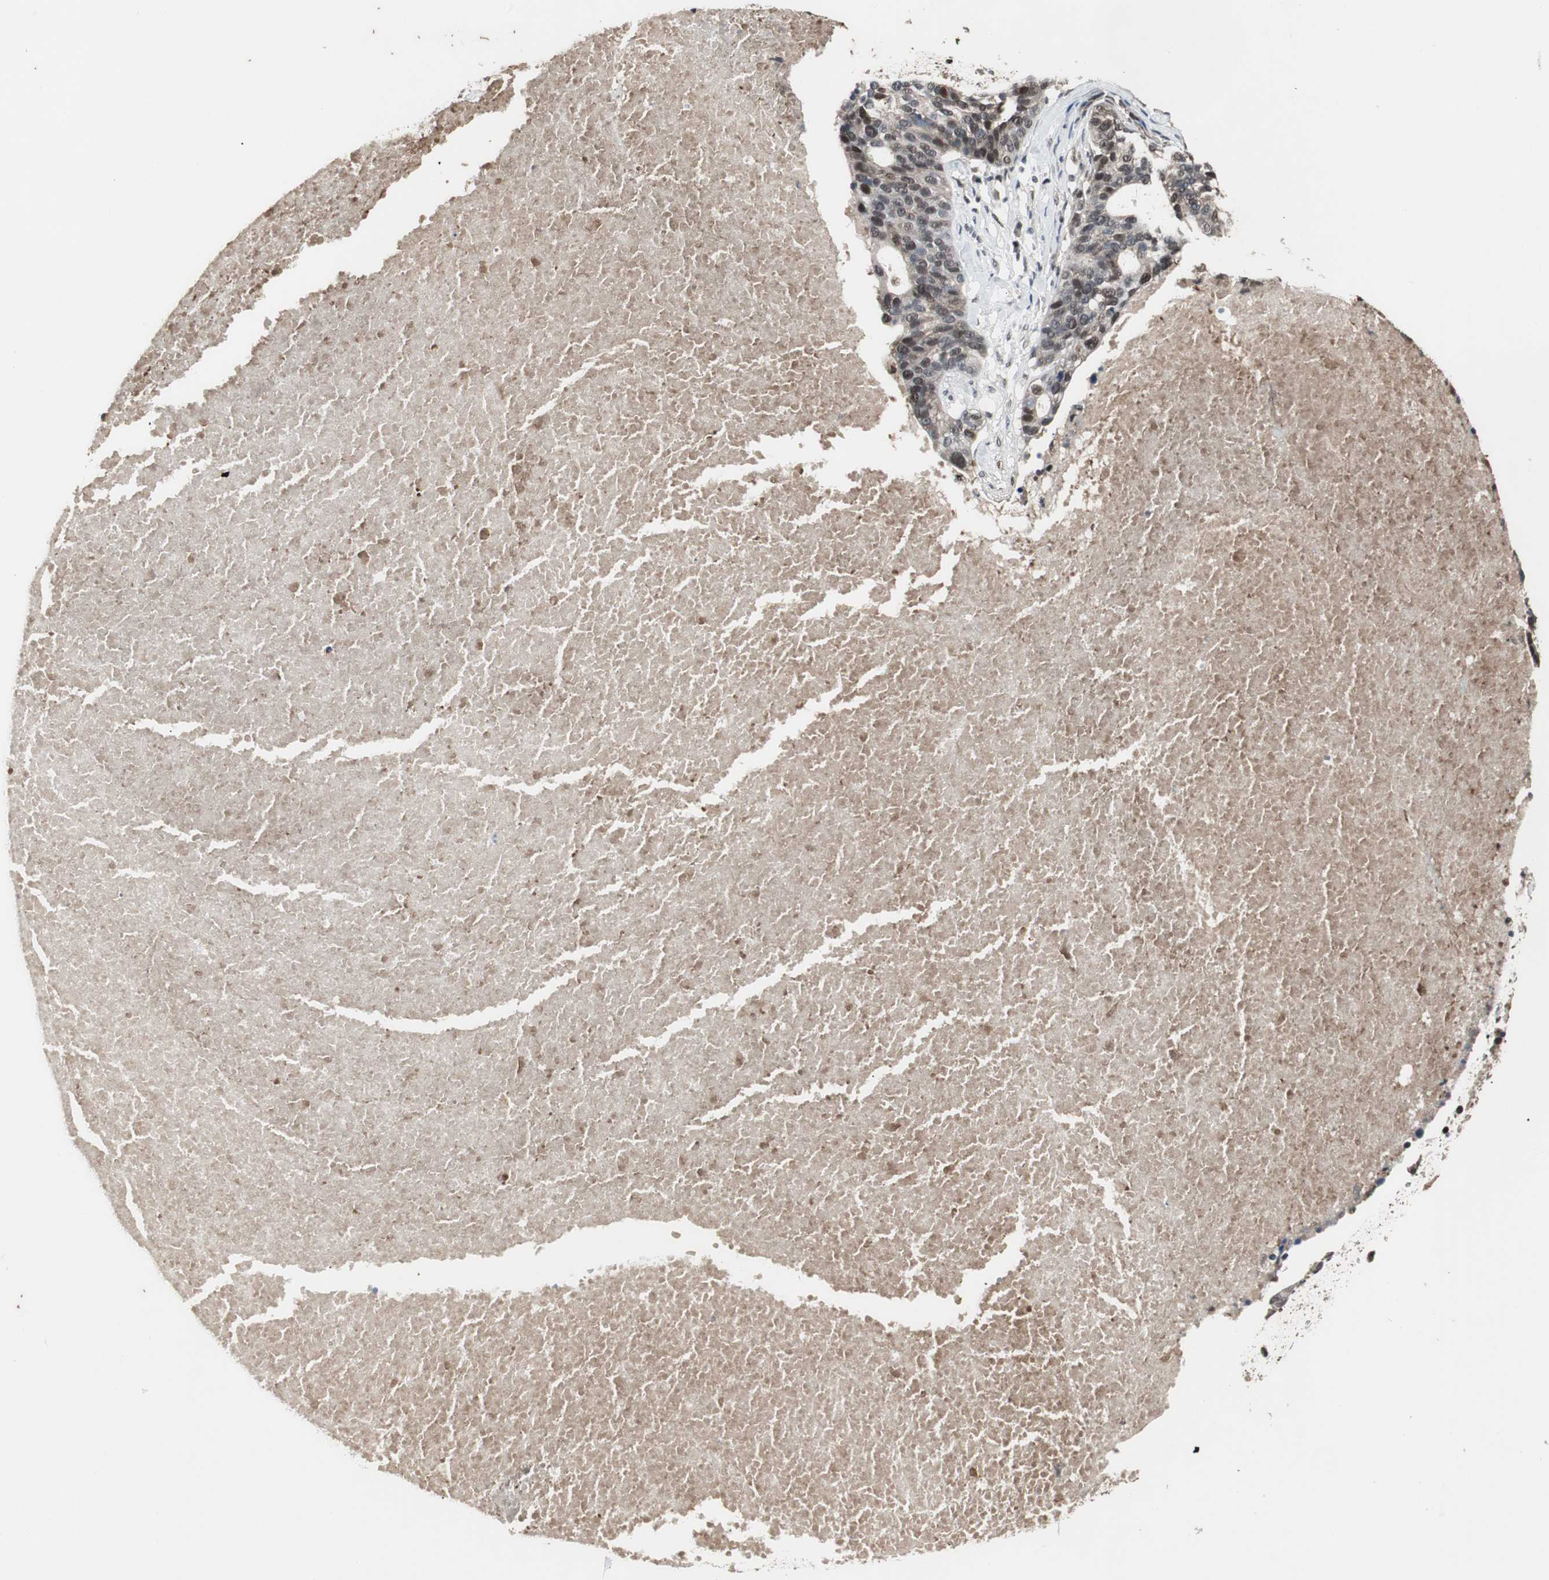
{"staining": {"intensity": "moderate", "quantity": "25%-75%", "location": "cytoplasmic/membranous,nuclear"}, "tissue": "ovarian cancer", "cell_type": "Tumor cells", "image_type": "cancer", "snomed": [{"axis": "morphology", "description": "Cystadenocarcinoma, serous, NOS"}, {"axis": "topography", "description": "Ovary"}], "caption": "Immunohistochemistry micrograph of human ovarian cancer (serous cystadenocarcinoma) stained for a protein (brown), which exhibits medium levels of moderate cytoplasmic/membranous and nuclear expression in approximately 25%-75% of tumor cells.", "gene": "ACLY", "patient": {"sex": "female", "age": 59}}